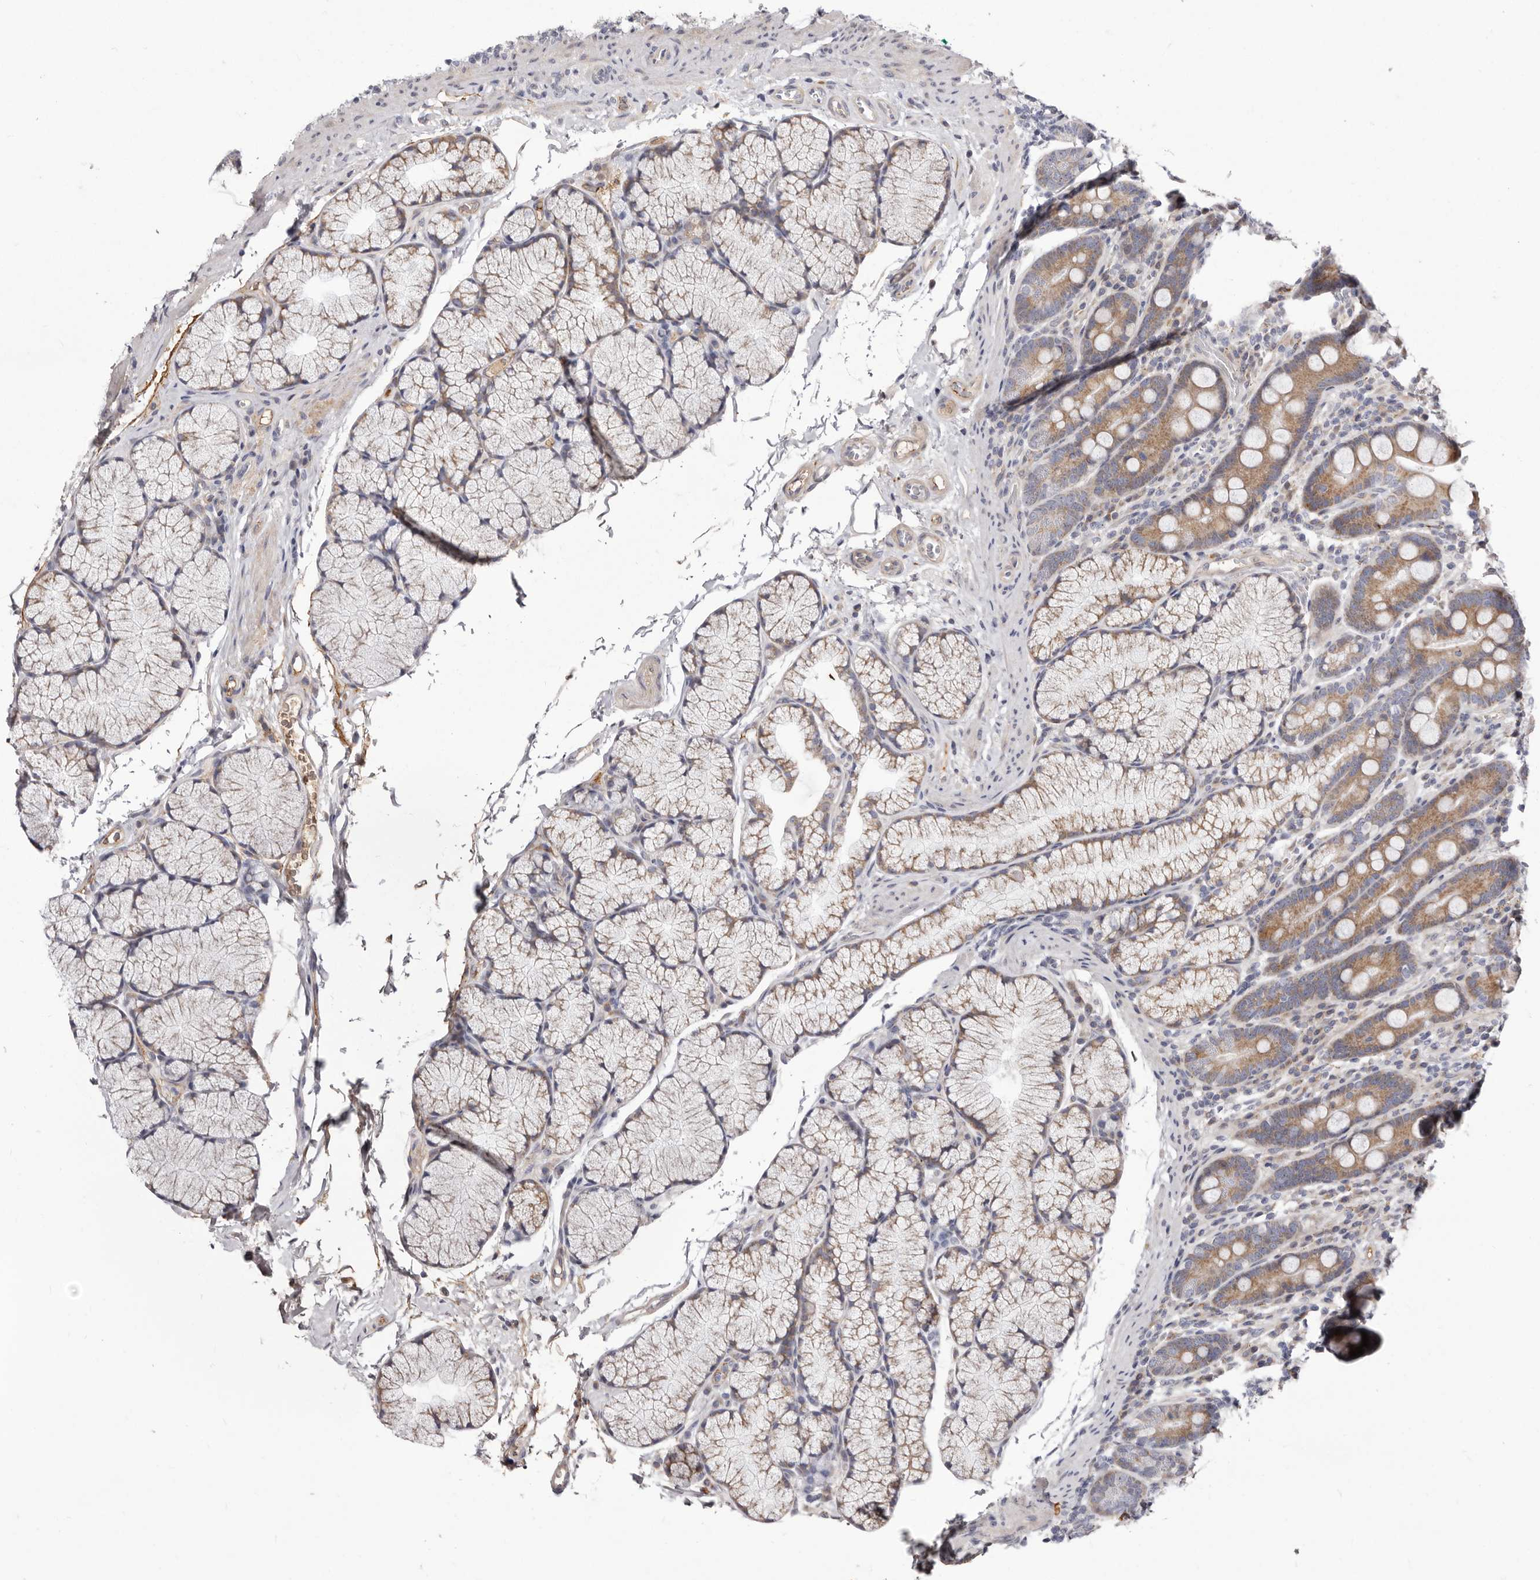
{"staining": {"intensity": "moderate", "quantity": "25%-75%", "location": "cytoplasmic/membranous"}, "tissue": "duodenum", "cell_type": "Glandular cells", "image_type": "normal", "snomed": [{"axis": "morphology", "description": "Normal tissue, NOS"}, {"axis": "topography", "description": "Duodenum"}], "caption": "Moderate cytoplasmic/membranous expression for a protein is appreciated in approximately 25%-75% of glandular cells of benign duodenum using immunohistochemistry (IHC).", "gene": "NUBPL", "patient": {"sex": "male", "age": 35}}